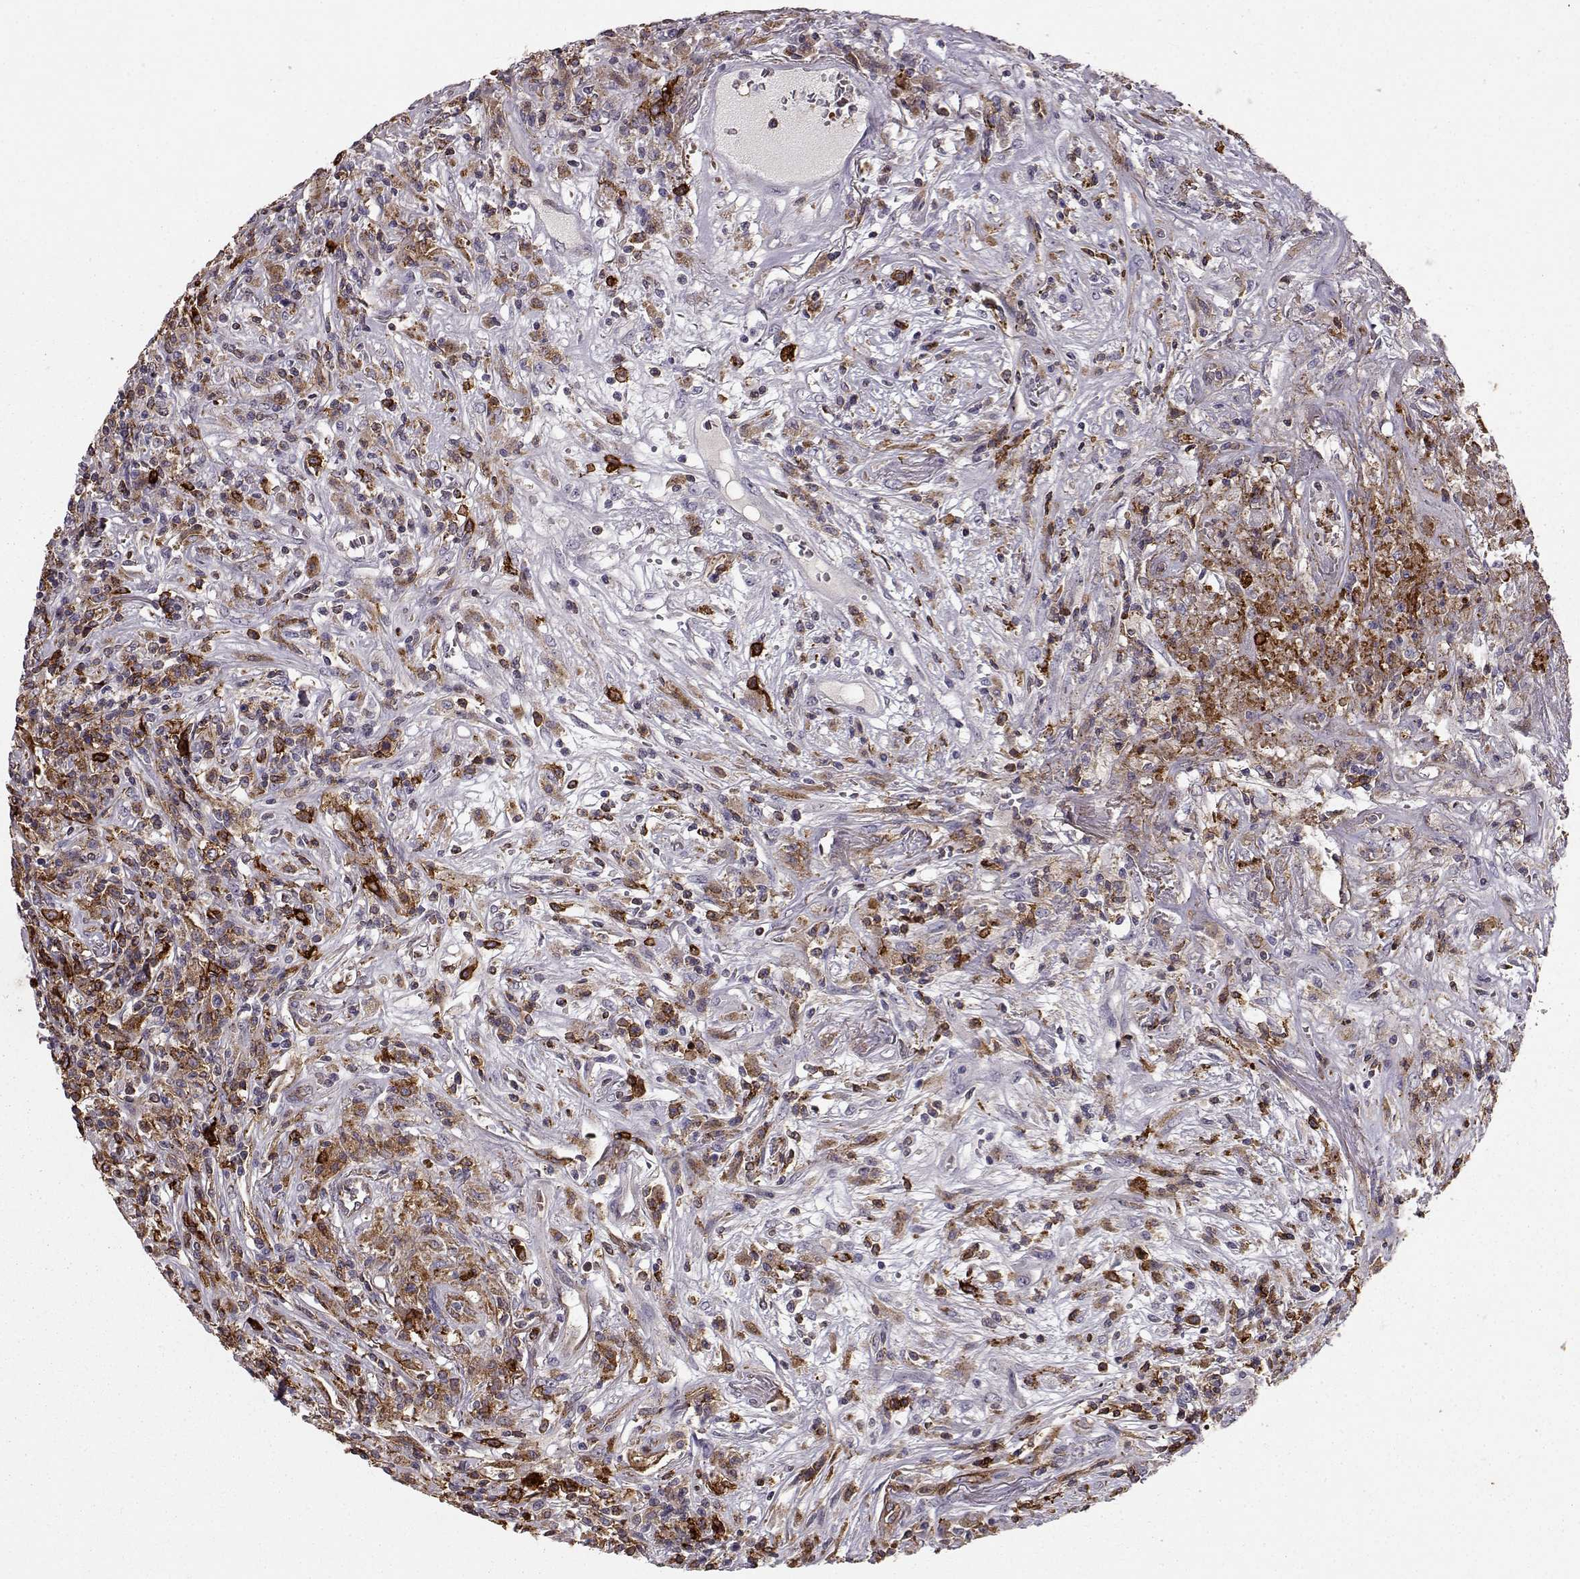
{"staining": {"intensity": "strong", "quantity": "<25%", "location": "cytoplasmic/membranous"}, "tissue": "lymphoma", "cell_type": "Tumor cells", "image_type": "cancer", "snomed": [{"axis": "morphology", "description": "Malignant lymphoma, non-Hodgkin's type, High grade"}, {"axis": "topography", "description": "Lung"}], "caption": "This is a photomicrograph of immunohistochemistry staining of malignant lymphoma, non-Hodgkin's type (high-grade), which shows strong staining in the cytoplasmic/membranous of tumor cells.", "gene": "CCNF", "patient": {"sex": "male", "age": 79}}